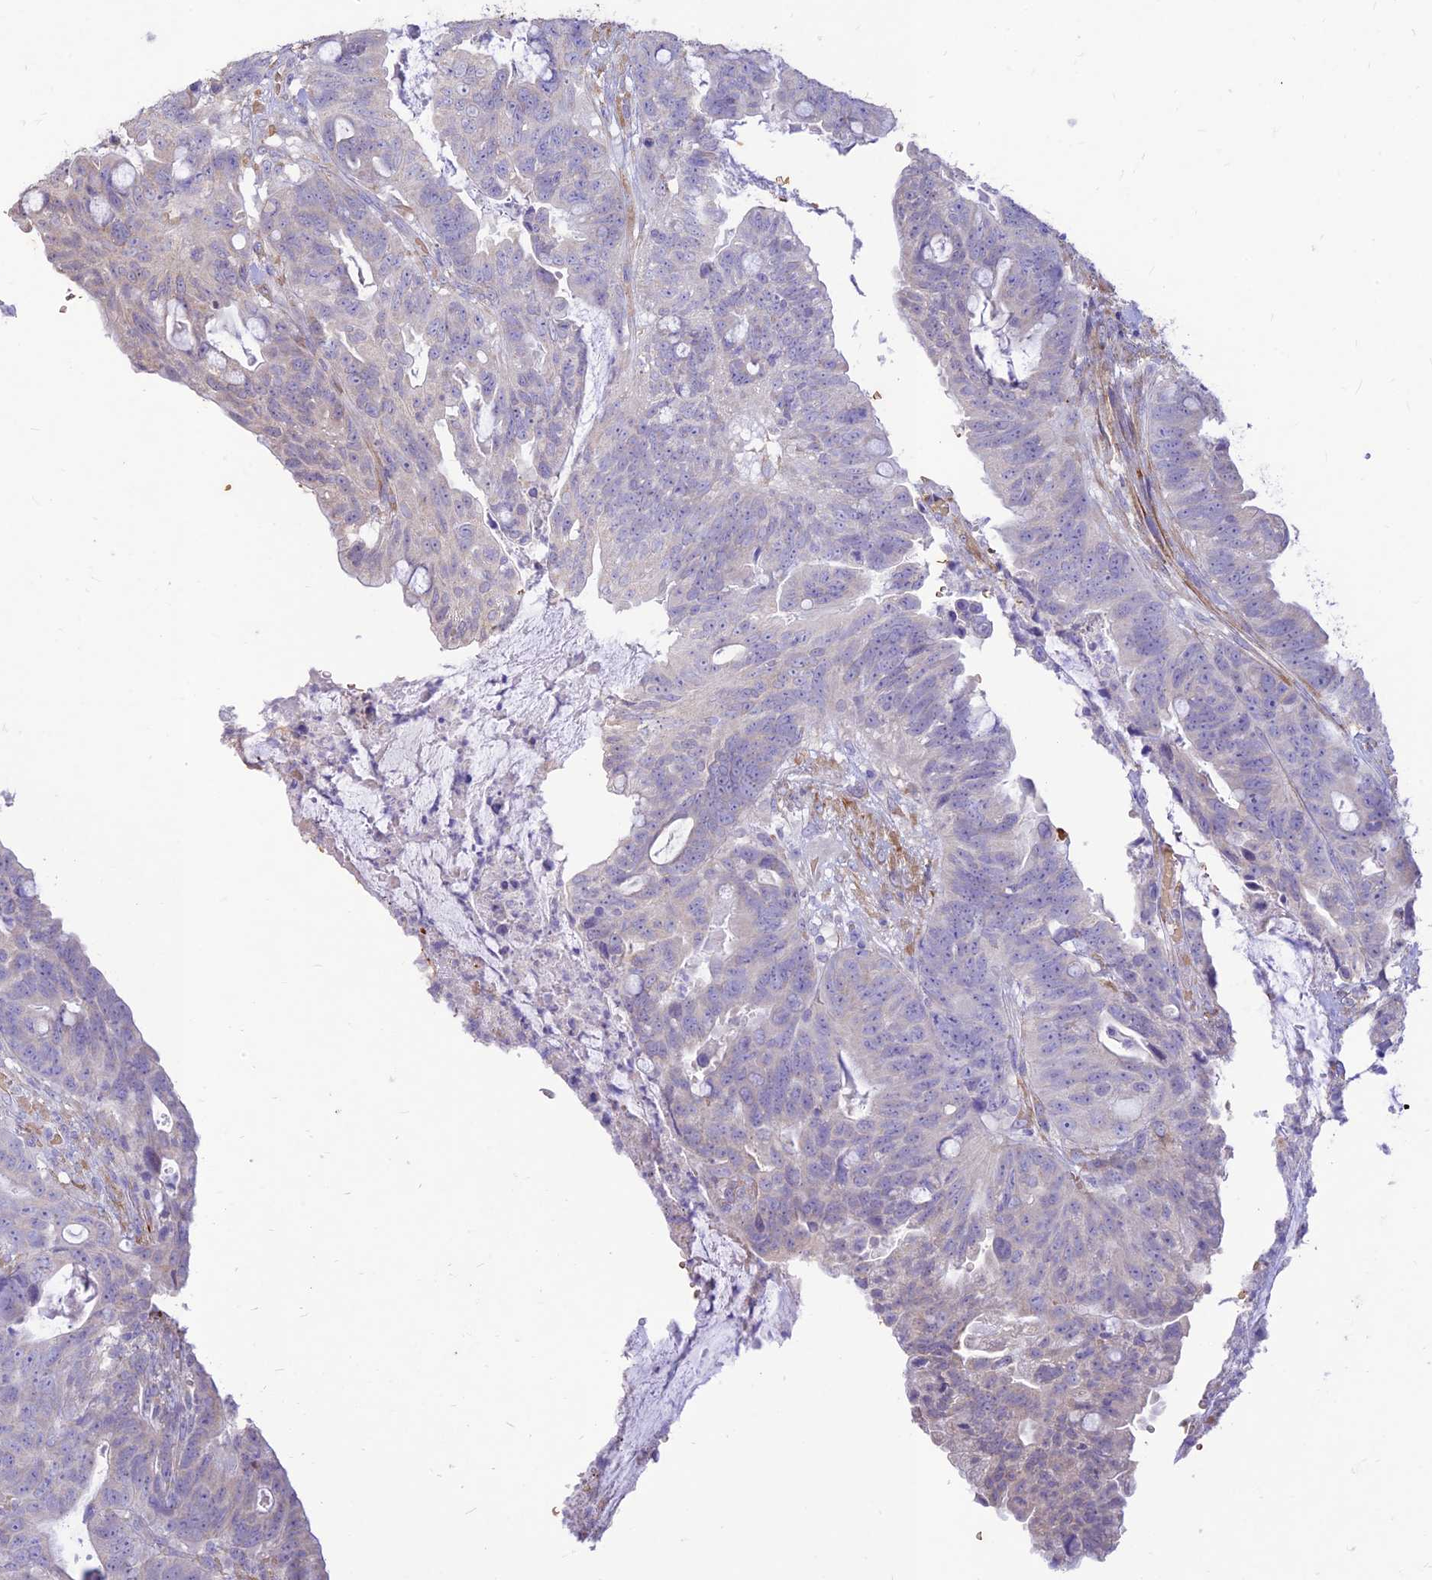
{"staining": {"intensity": "negative", "quantity": "none", "location": "none"}, "tissue": "colorectal cancer", "cell_type": "Tumor cells", "image_type": "cancer", "snomed": [{"axis": "morphology", "description": "Adenocarcinoma, NOS"}, {"axis": "topography", "description": "Colon"}], "caption": "The immunohistochemistry histopathology image has no significant expression in tumor cells of colorectal adenocarcinoma tissue.", "gene": "PPP1R11", "patient": {"sex": "female", "age": 82}}